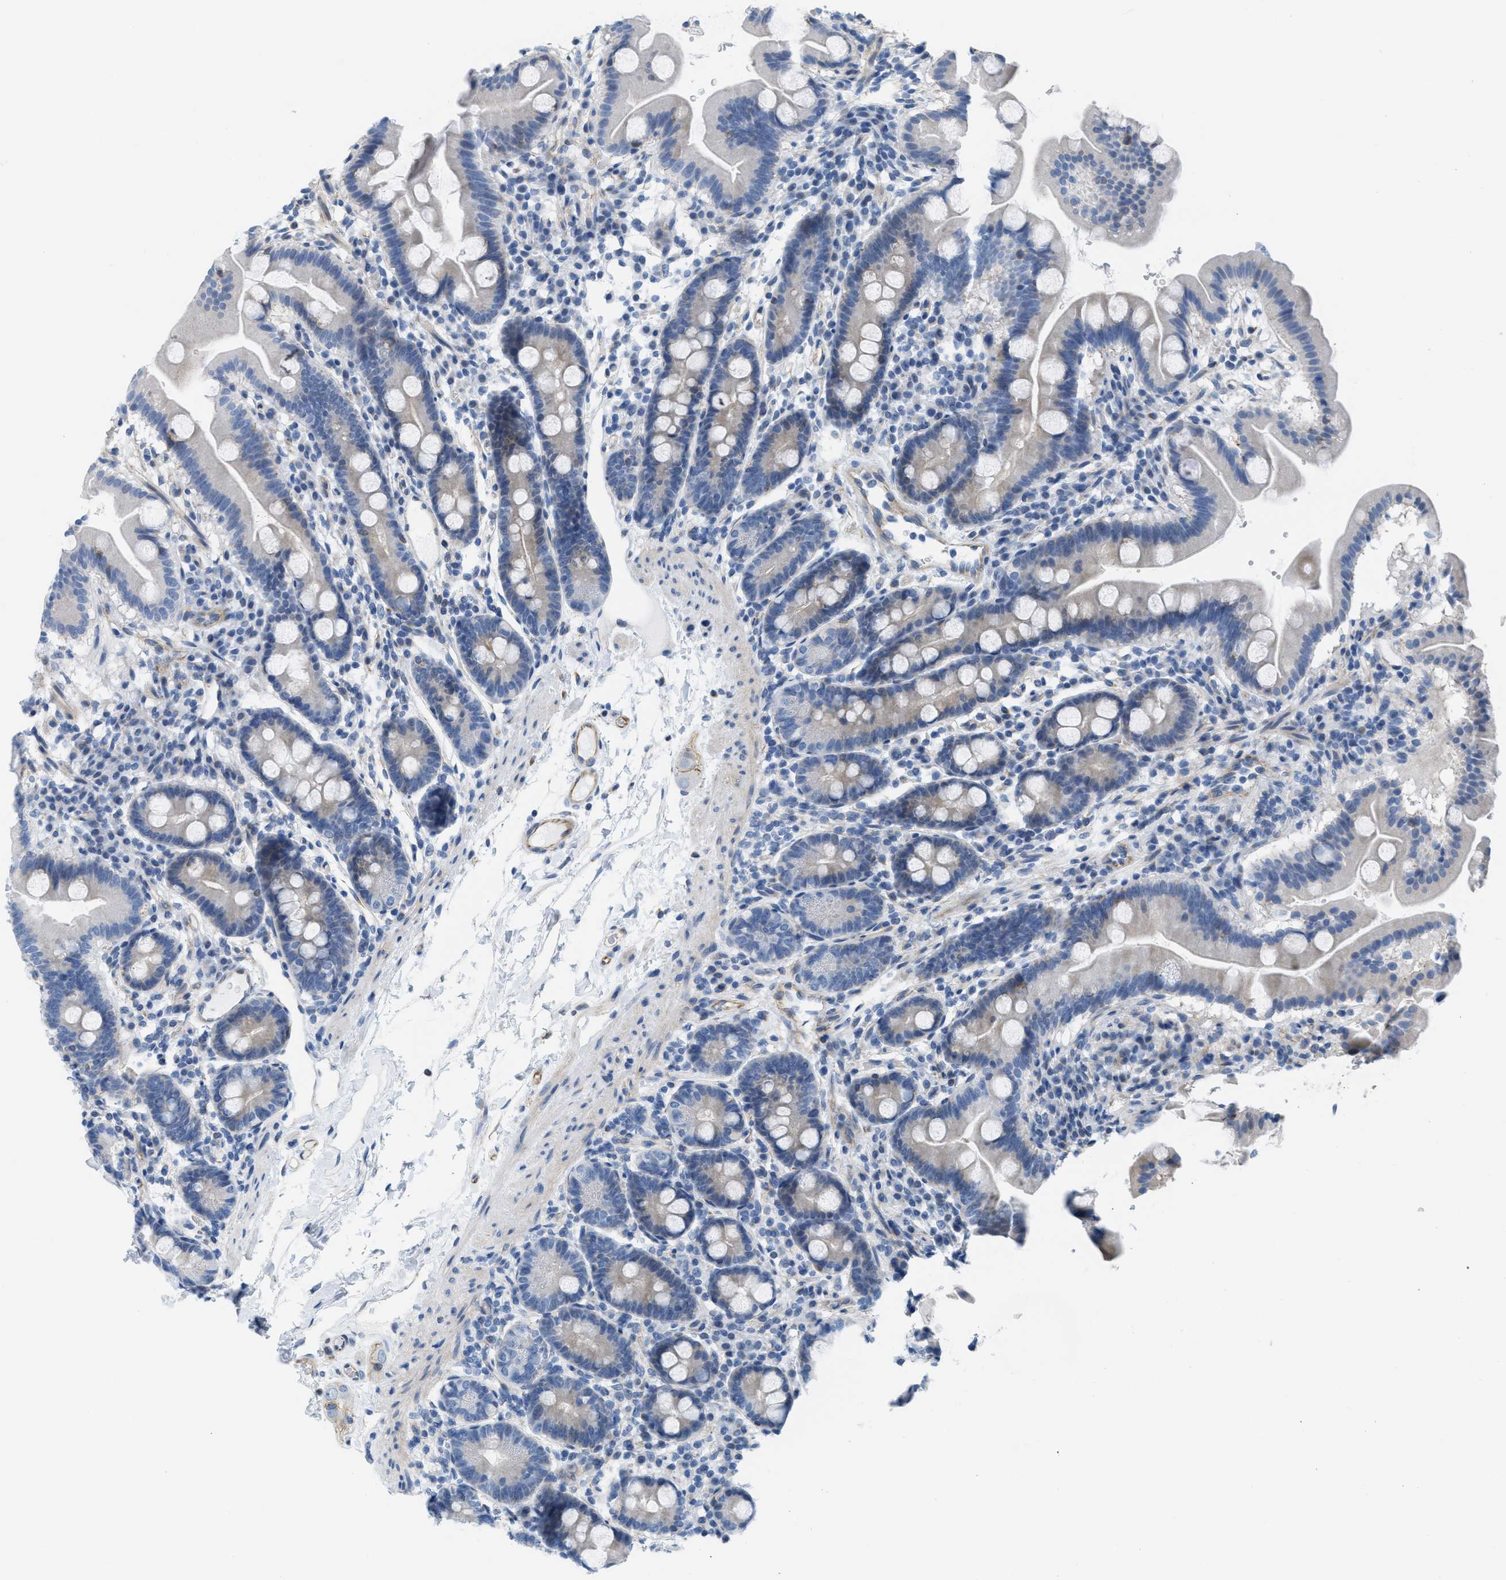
{"staining": {"intensity": "negative", "quantity": "none", "location": "none"}, "tissue": "duodenum", "cell_type": "Glandular cells", "image_type": "normal", "snomed": [{"axis": "morphology", "description": "Normal tissue, NOS"}, {"axis": "topography", "description": "Duodenum"}], "caption": "Immunohistochemical staining of benign duodenum reveals no significant expression in glandular cells.", "gene": "SLC12A1", "patient": {"sex": "male", "age": 50}}